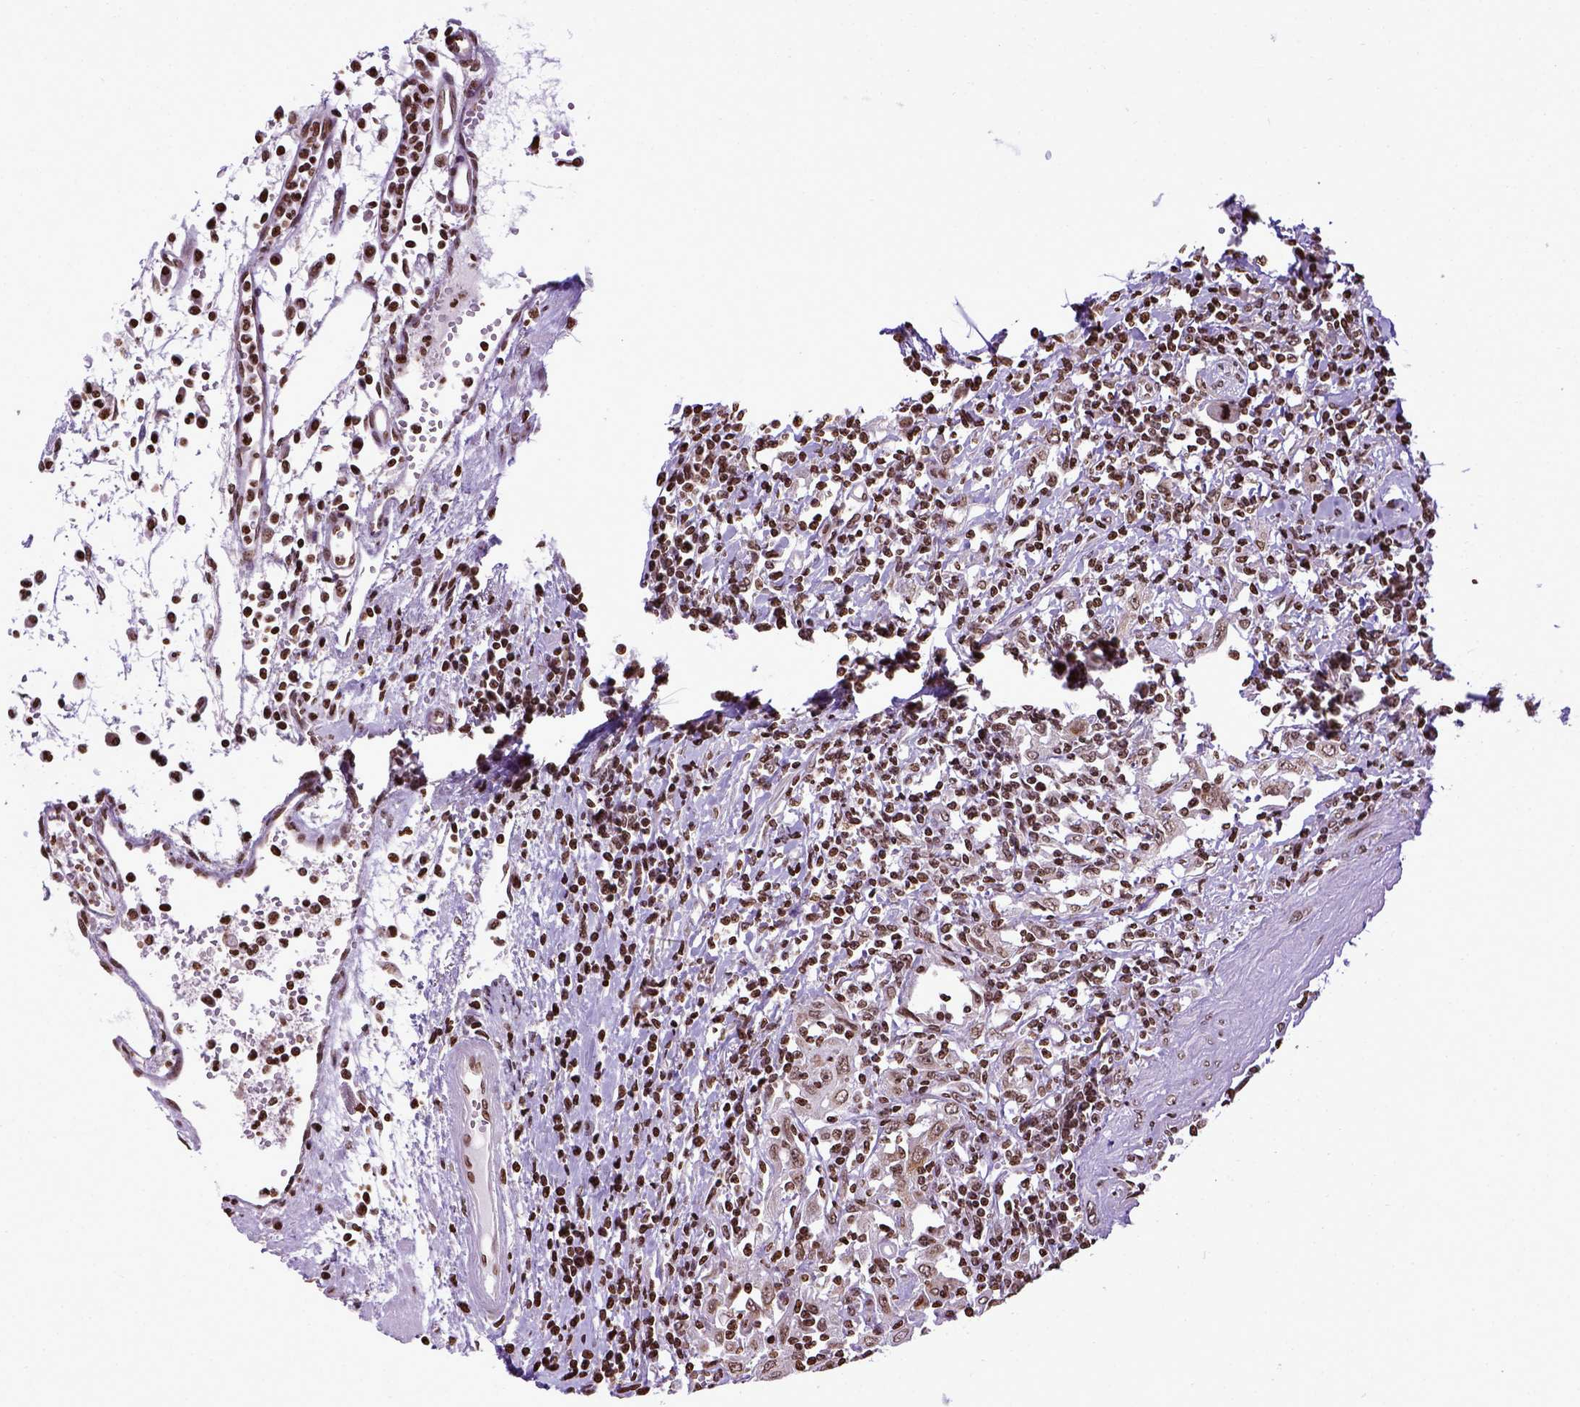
{"staining": {"intensity": "moderate", "quantity": ">75%", "location": "nuclear"}, "tissue": "urothelial cancer", "cell_type": "Tumor cells", "image_type": "cancer", "snomed": [{"axis": "morphology", "description": "Urothelial carcinoma, High grade"}, {"axis": "topography", "description": "Urinary bladder"}], "caption": "IHC of urothelial carcinoma (high-grade) reveals medium levels of moderate nuclear expression in about >75% of tumor cells. (IHC, brightfield microscopy, high magnification).", "gene": "ZNF75D", "patient": {"sex": "female", "age": 85}}